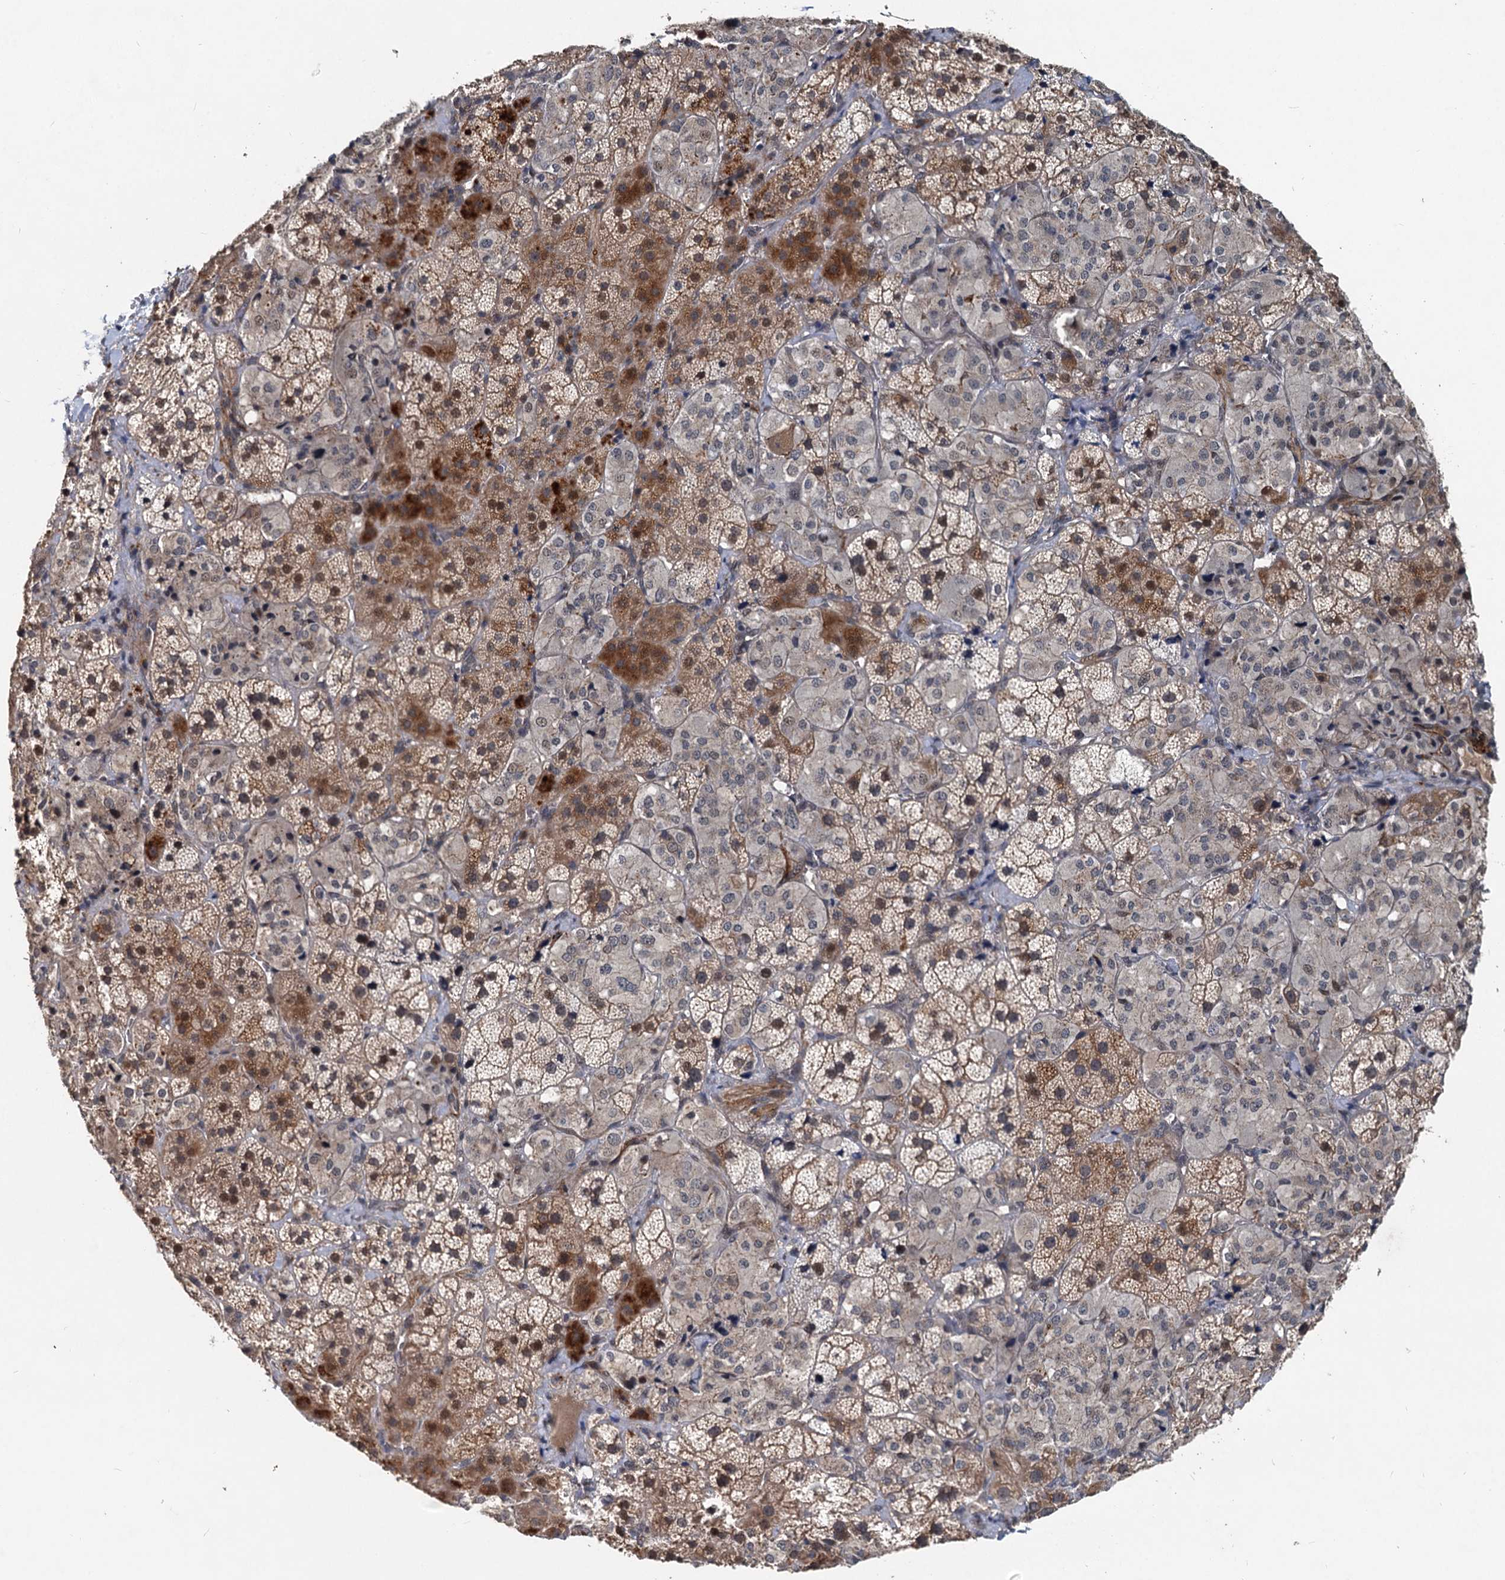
{"staining": {"intensity": "moderate", "quantity": ">75%", "location": "cytoplasmic/membranous,nuclear"}, "tissue": "adrenal gland", "cell_type": "Glandular cells", "image_type": "normal", "snomed": [{"axis": "morphology", "description": "Normal tissue, NOS"}, {"axis": "topography", "description": "Adrenal gland"}], "caption": "A high-resolution micrograph shows IHC staining of normal adrenal gland, which exhibits moderate cytoplasmic/membranous,nuclear staining in about >75% of glandular cells. Immunohistochemistry stains the protein of interest in brown and the nuclei are stained blue.", "gene": "RITA1", "patient": {"sex": "female", "age": 44}}